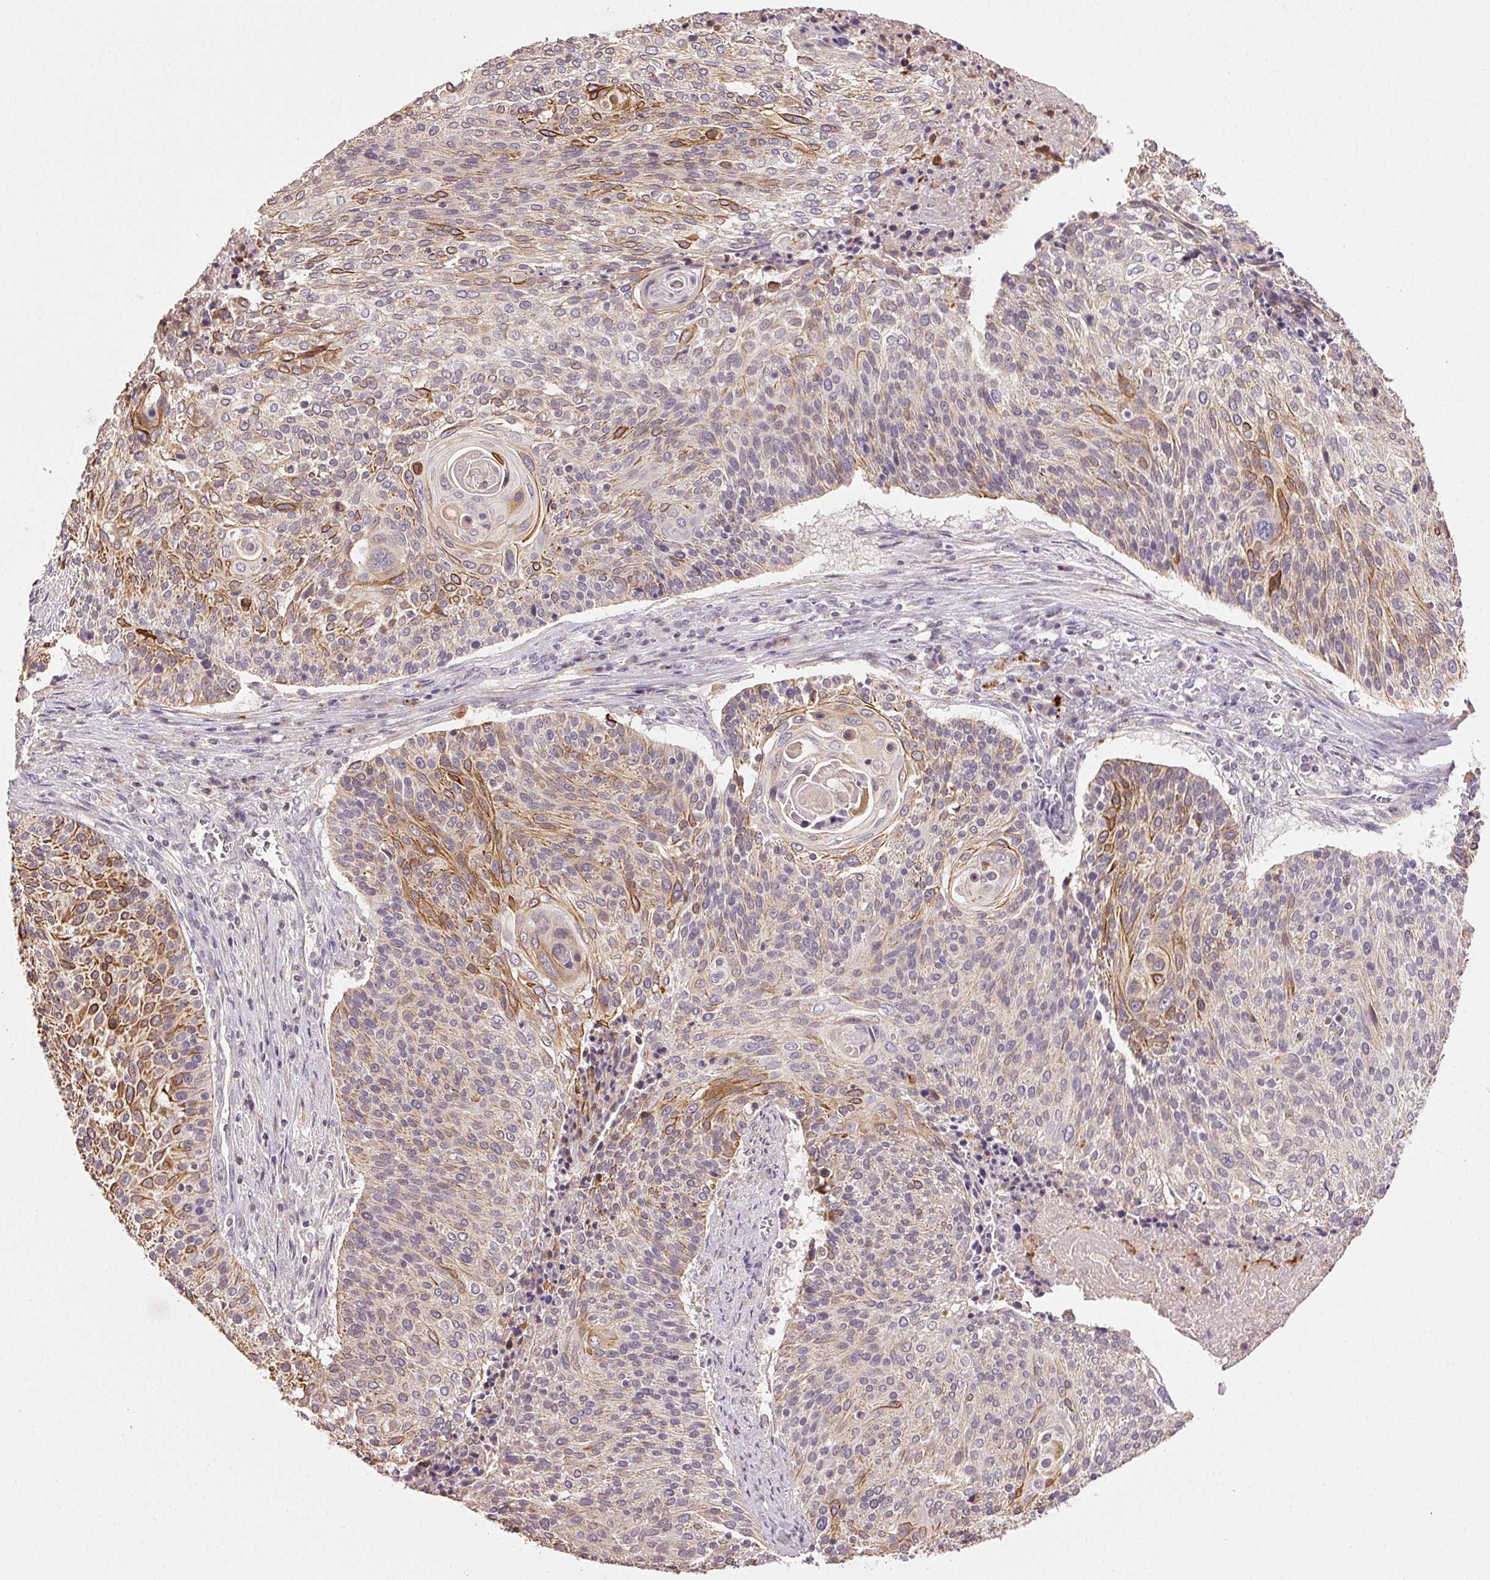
{"staining": {"intensity": "strong", "quantity": "25%-75%", "location": "cytoplasmic/membranous"}, "tissue": "cervical cancer", "cell_type": "Tumor cells", "image_type": "cancer", "snomed": [{"axis": "morphology", "description": "Squamous cell carcinoma, NOS"}, {"axis": "topography", "description": "Cervix"}], "caption": "Human cervical cancer stained with a brown dye demonstrates strong cytoplasmic/membranous positive expression in about 25%-75% of tumor cells.", "gene": "TMEM253", "patient": {"sex": "female", "age": 31}}